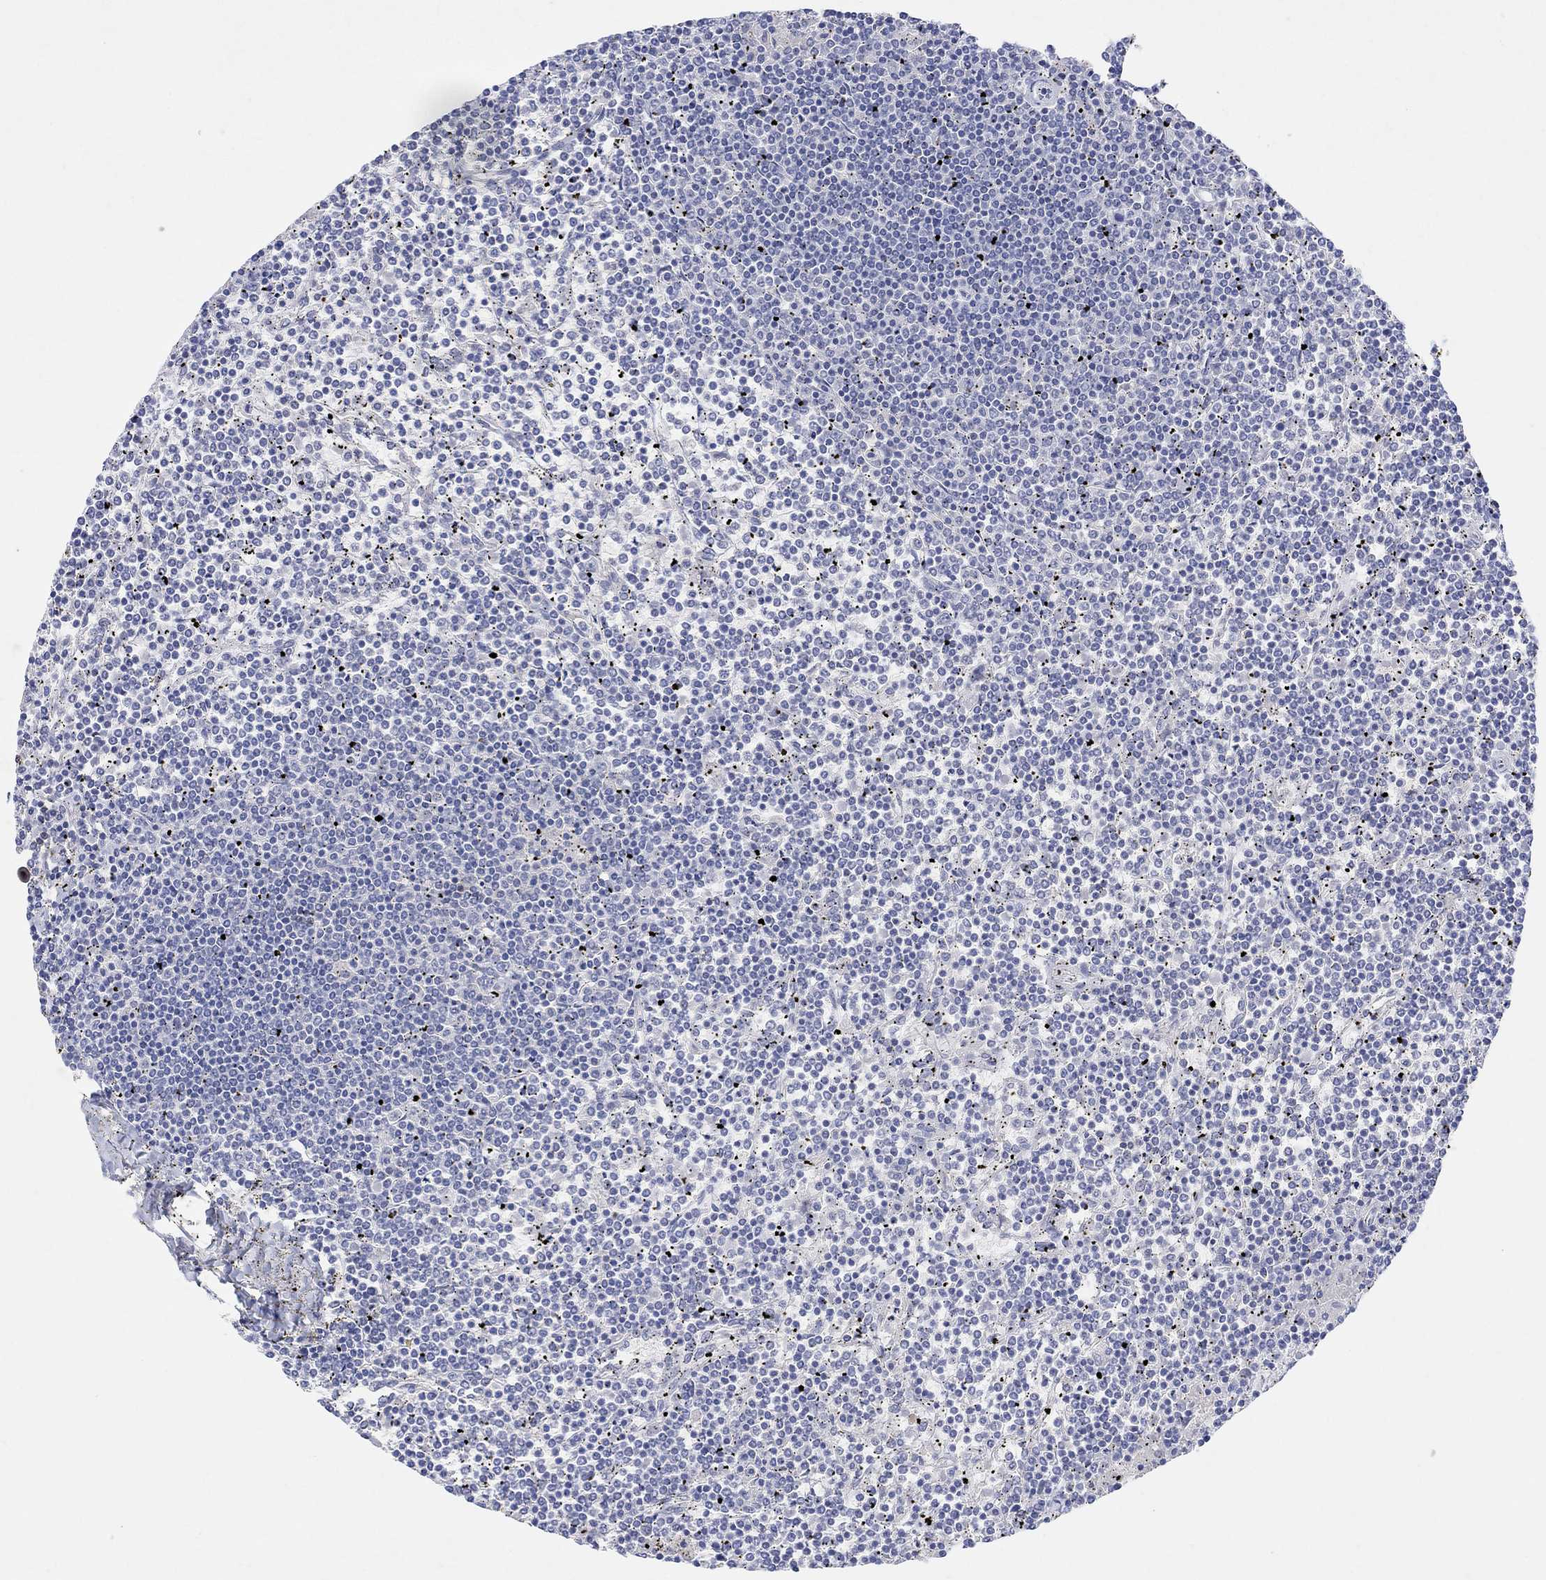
{"staining": {"intensity": "negative", "quantity": "none", "location": "none"}, "tissue": "lymphoma", "cell_type": "Tumor cells", "image_type": "cancer", "snomed": [{"axis": "morphology", "description": "Malignant lymphoma, non-Hodgkin's type, Low grade"}, {"axis": "topography", "description": "Spleen"}], "caption": "There is no significant staining in tumor cells of malignant lymphoma, non-Hodgkin's type (low-grade). The staining is performed using DAB (3,3'-diaminobenzidine) brown chromogen with nuclei counter-stained in using hematoxylin.", "gene": "TYR", "patient": {"sex": "female", "age": 19}}